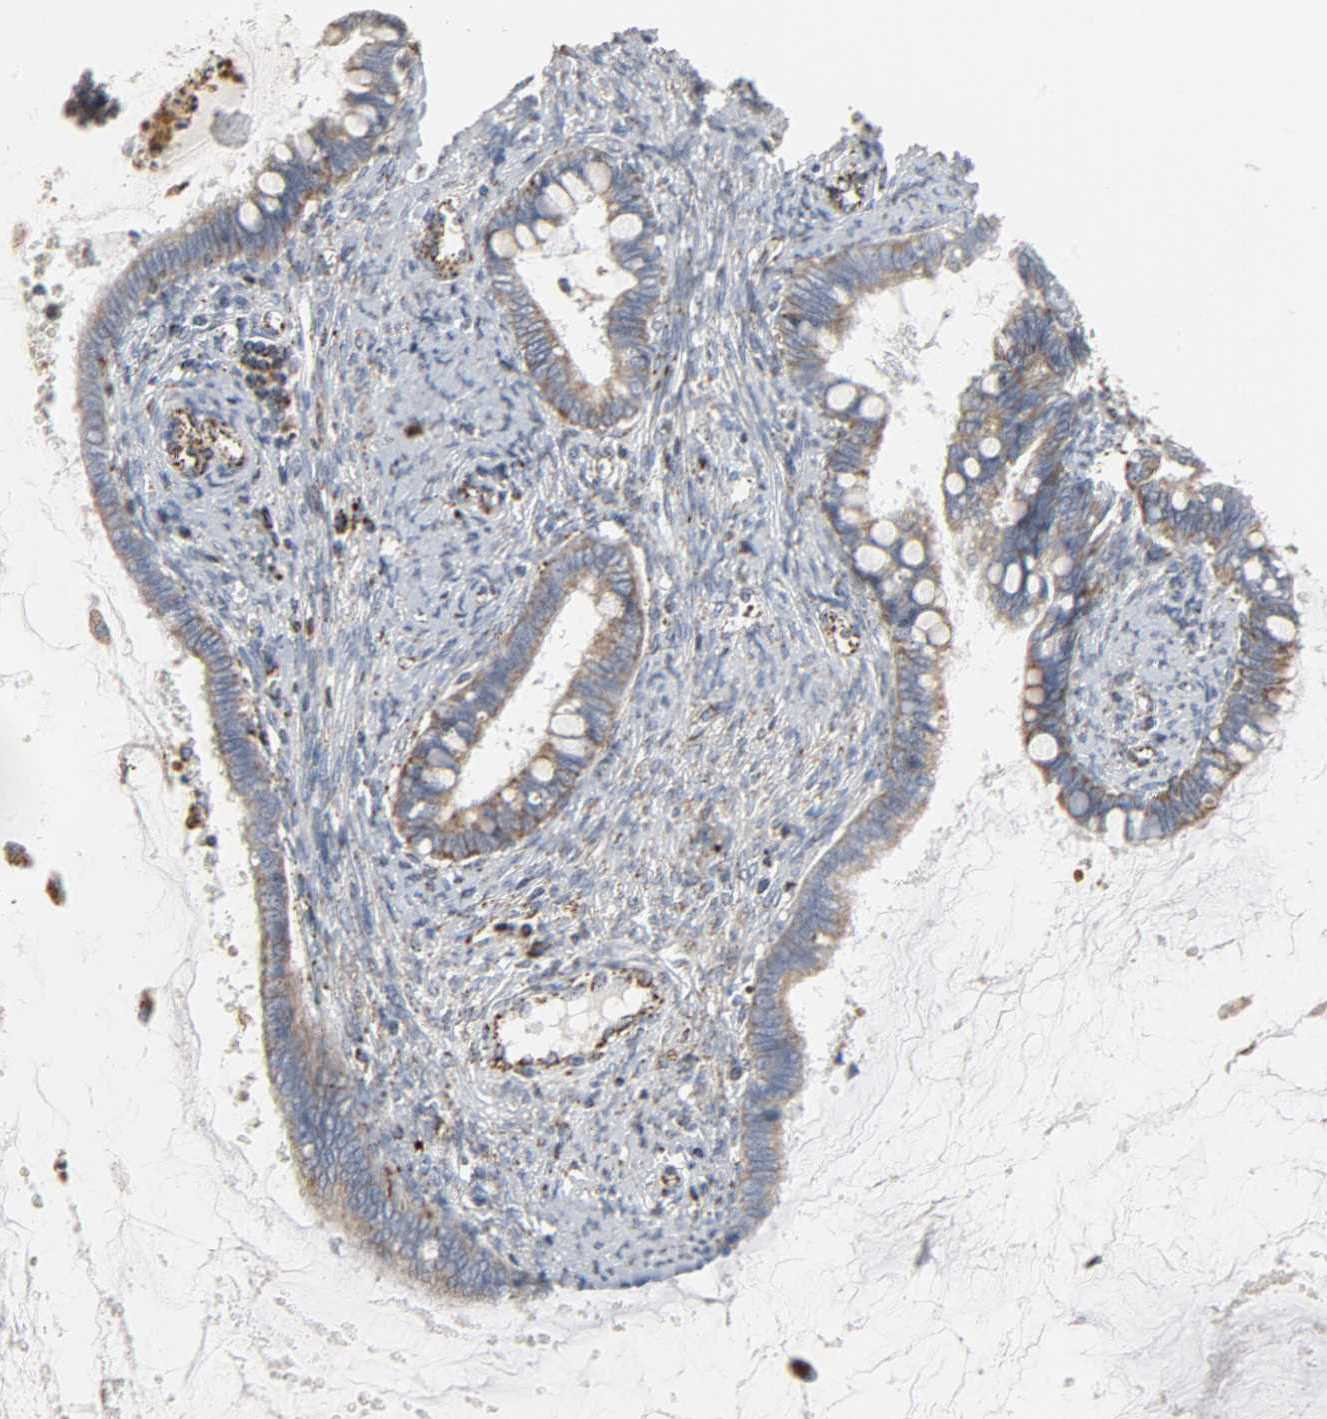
{"staining": {"intensity": "moderate", "quantity": ">75%", "location": "cytoplasmic/membranous"}, "tissue": "cervical cancer", "cell_type": "Tumor cells", "image_type": "cancer", "snomed": [{"axis": "morphology", "description": "Adenocarcinoma, NOS"}, {"axis": "topography", "description": "Cervix"}], "caption": "Protein staining shows moderate cytoplasmic/membranous positivity in approximately >75% of tumor cells in cervical cancer (adenocarcinoma).", "gene": "ACAT1", "patient": {"sex": "female", "age": 44}}